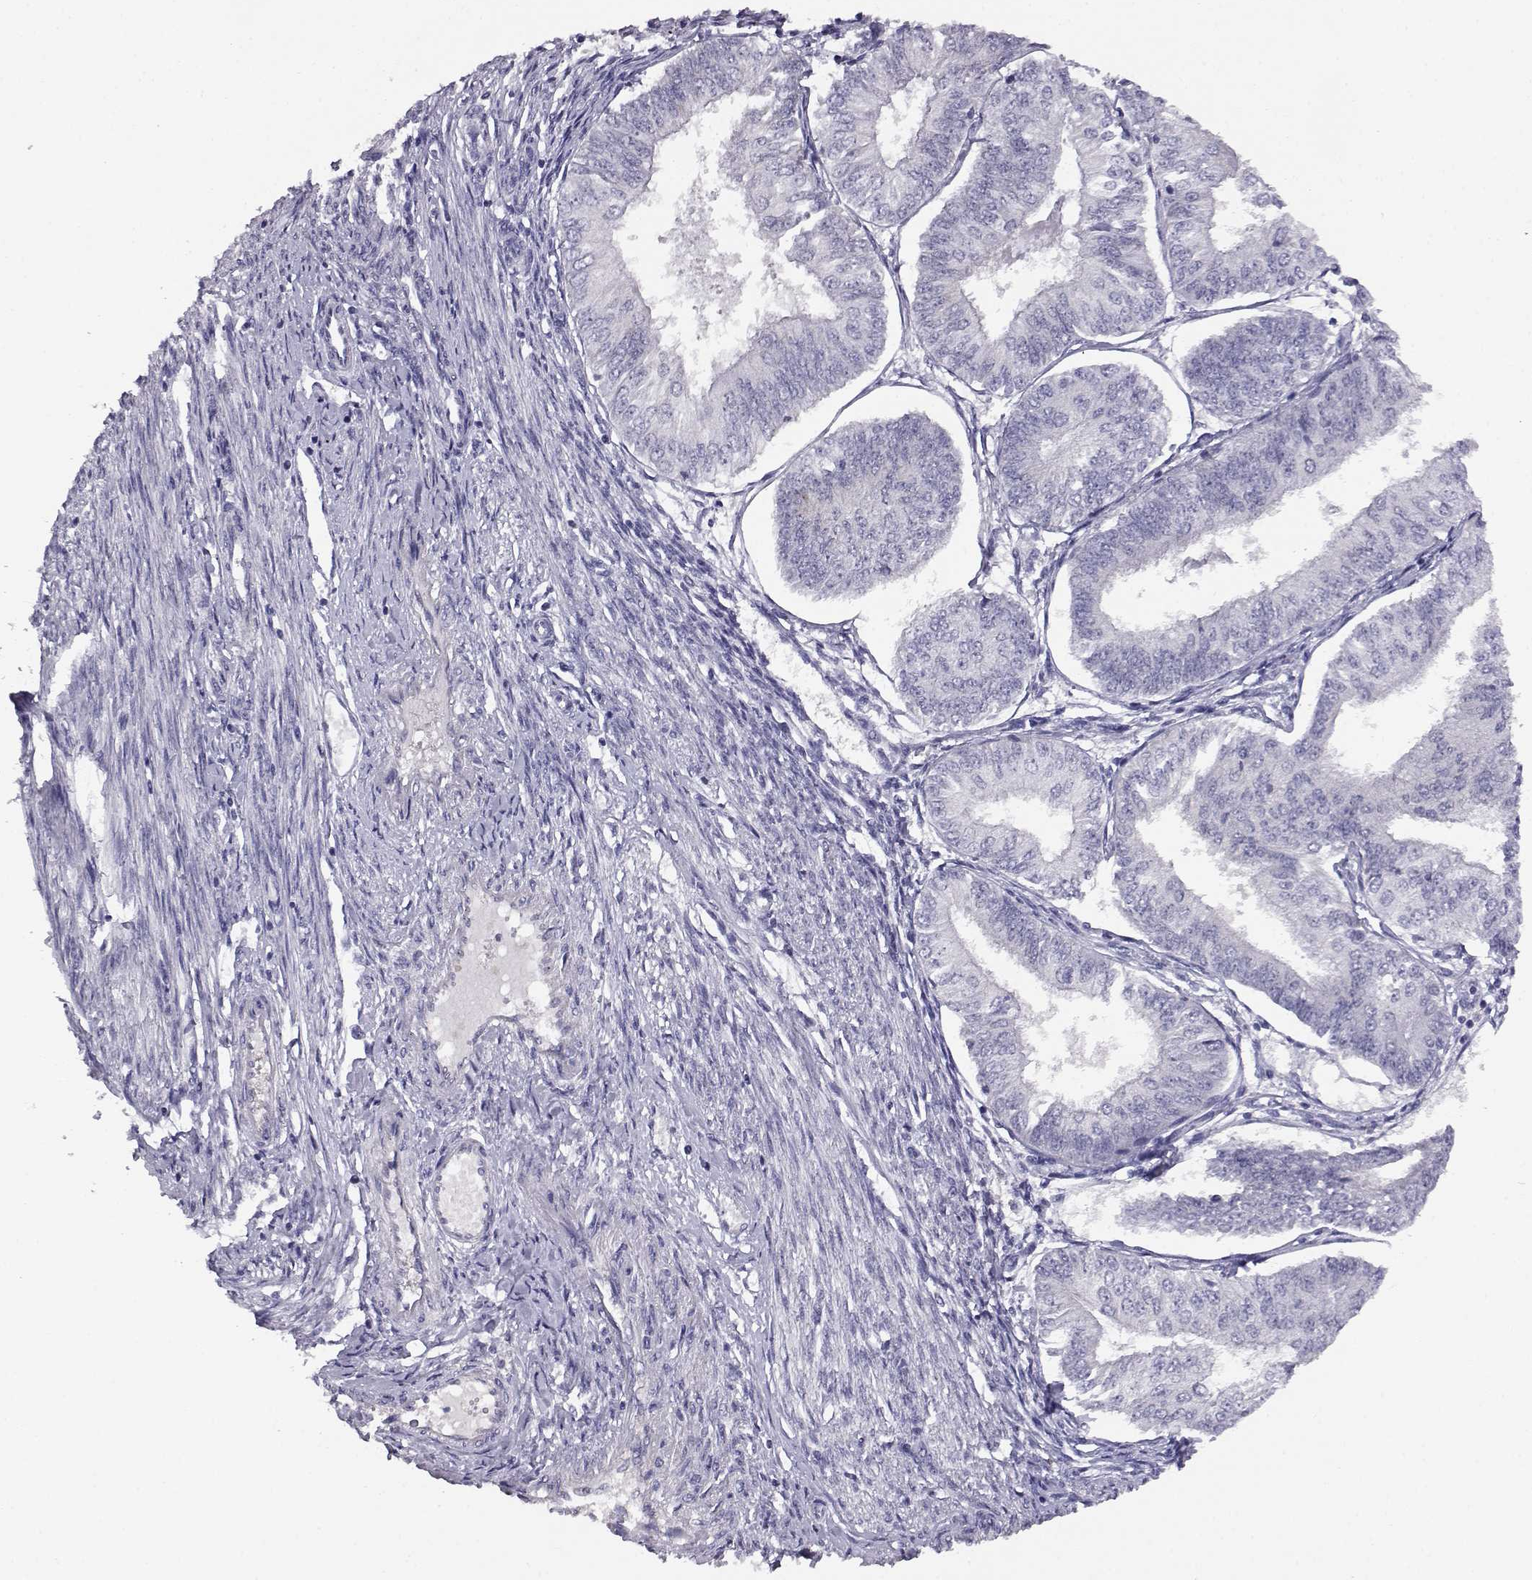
{"staining": {"intensity": "negative", "quantity": "none", "location": "none"}, "tissue": "endometrial cancer", "cell_type": "Tumor cells", "image_type": "cancer", "snomed": [{"axis": "morphology", "description": "Adenocarcinoma, NOS"}, {"axis": "topography", "description": "Endometrium"}], "caption": "DAB immunohistochemical staining of endometrial cancer exhibits no significant staining in tumor cells.", "gene": "AKR1B1", "patient": {"sex": "female", "age": 58}}